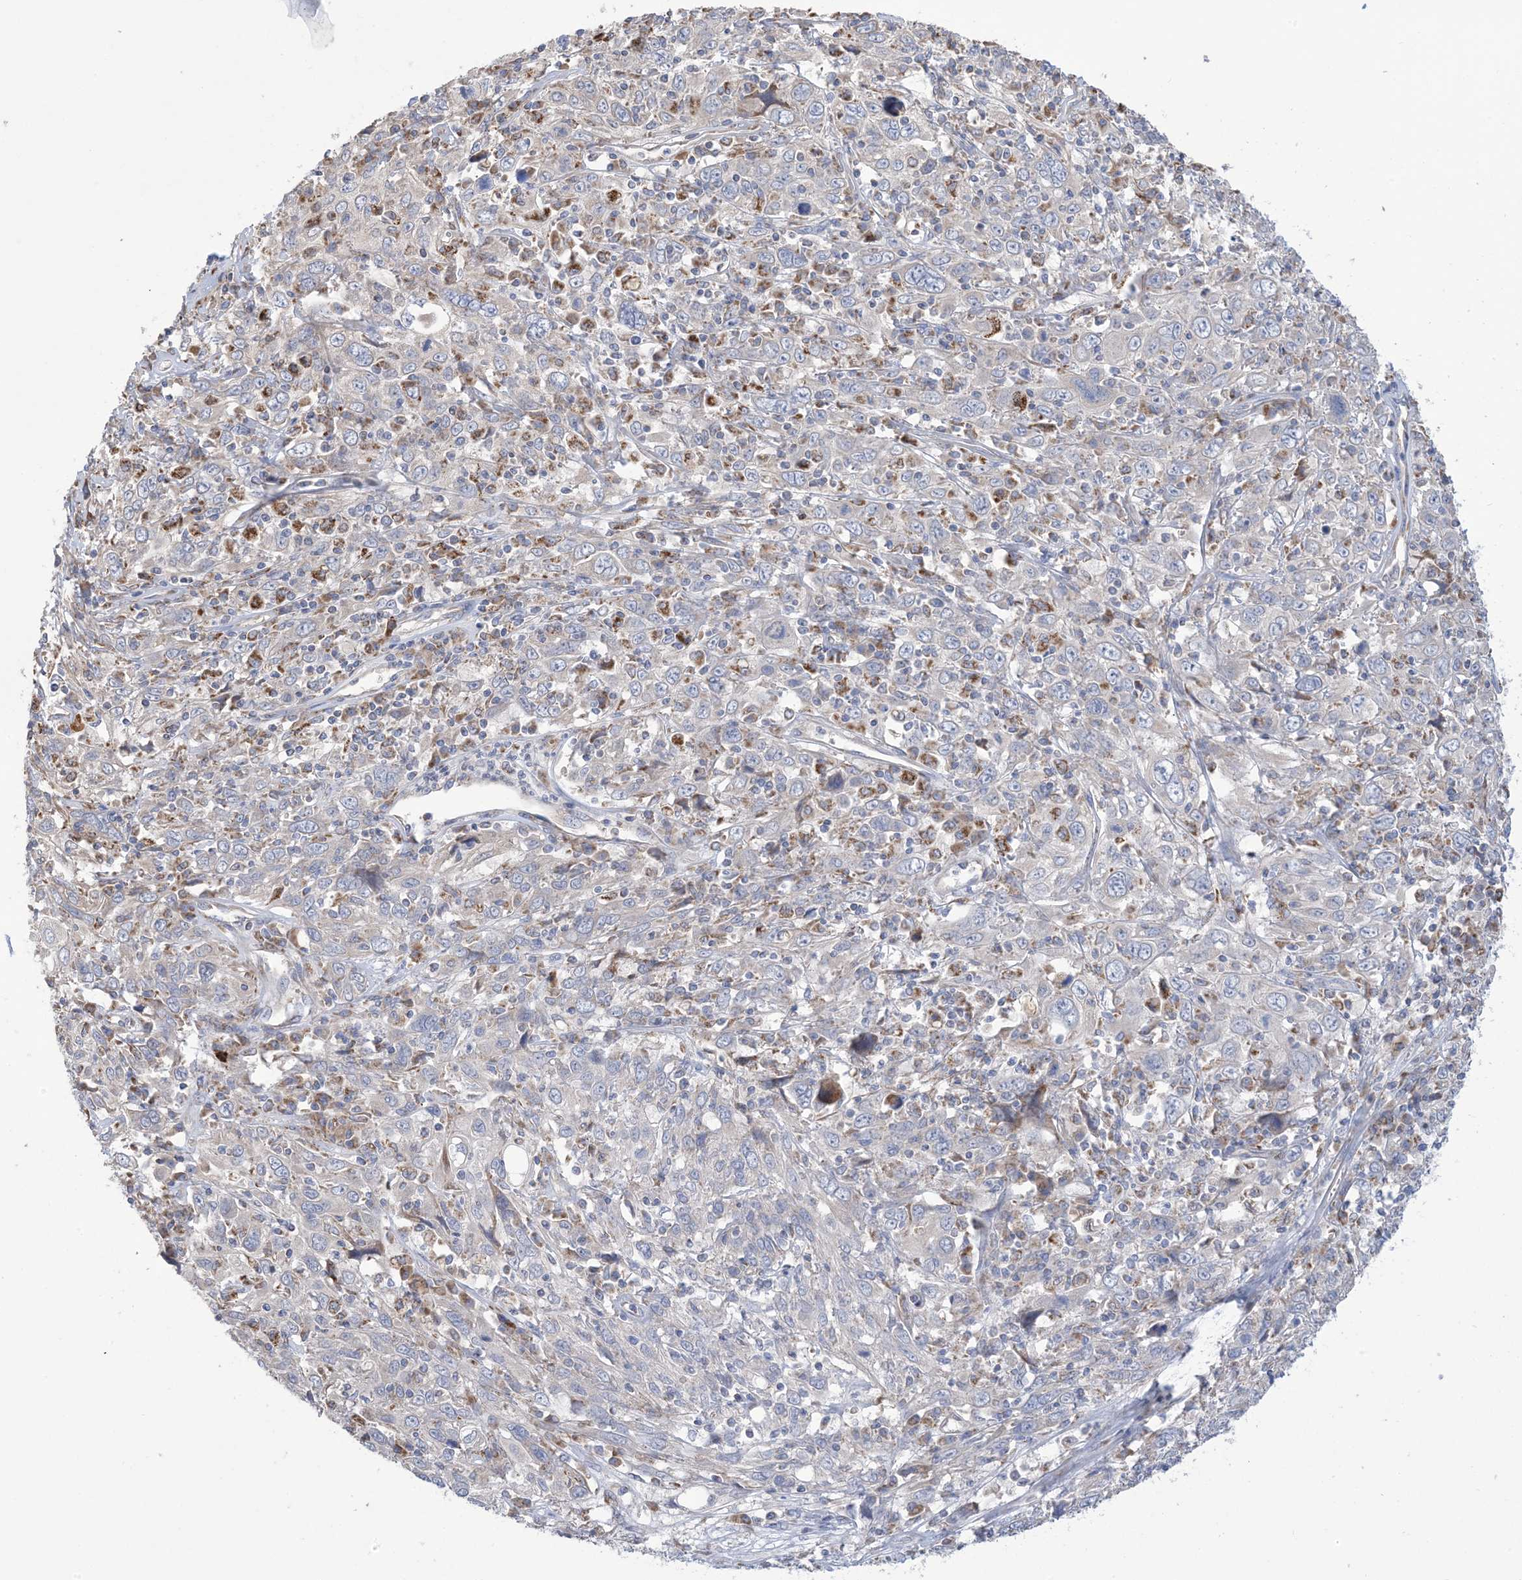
{"staining": {"intensity": "negative", "quantity": "none", "location": "none"}, "tissue": "cervical cancer", "cell_type": "Tumor cells", "image_type": "cancer", "snomed": [{"axis": "morphology", "description": "Squamous cell carcinoma, NOS"}, {"axis": "topography", "description": "Cervix"}], "caption": "DAB (3,3'-diaminobenzidine) immunohistochemical staining of human squamous cell carcinoma (cervical) exhibits no significant expression in tumor cells.", "gene": "CLEC16A", "patient": {"sex": "female", "age": 46}}